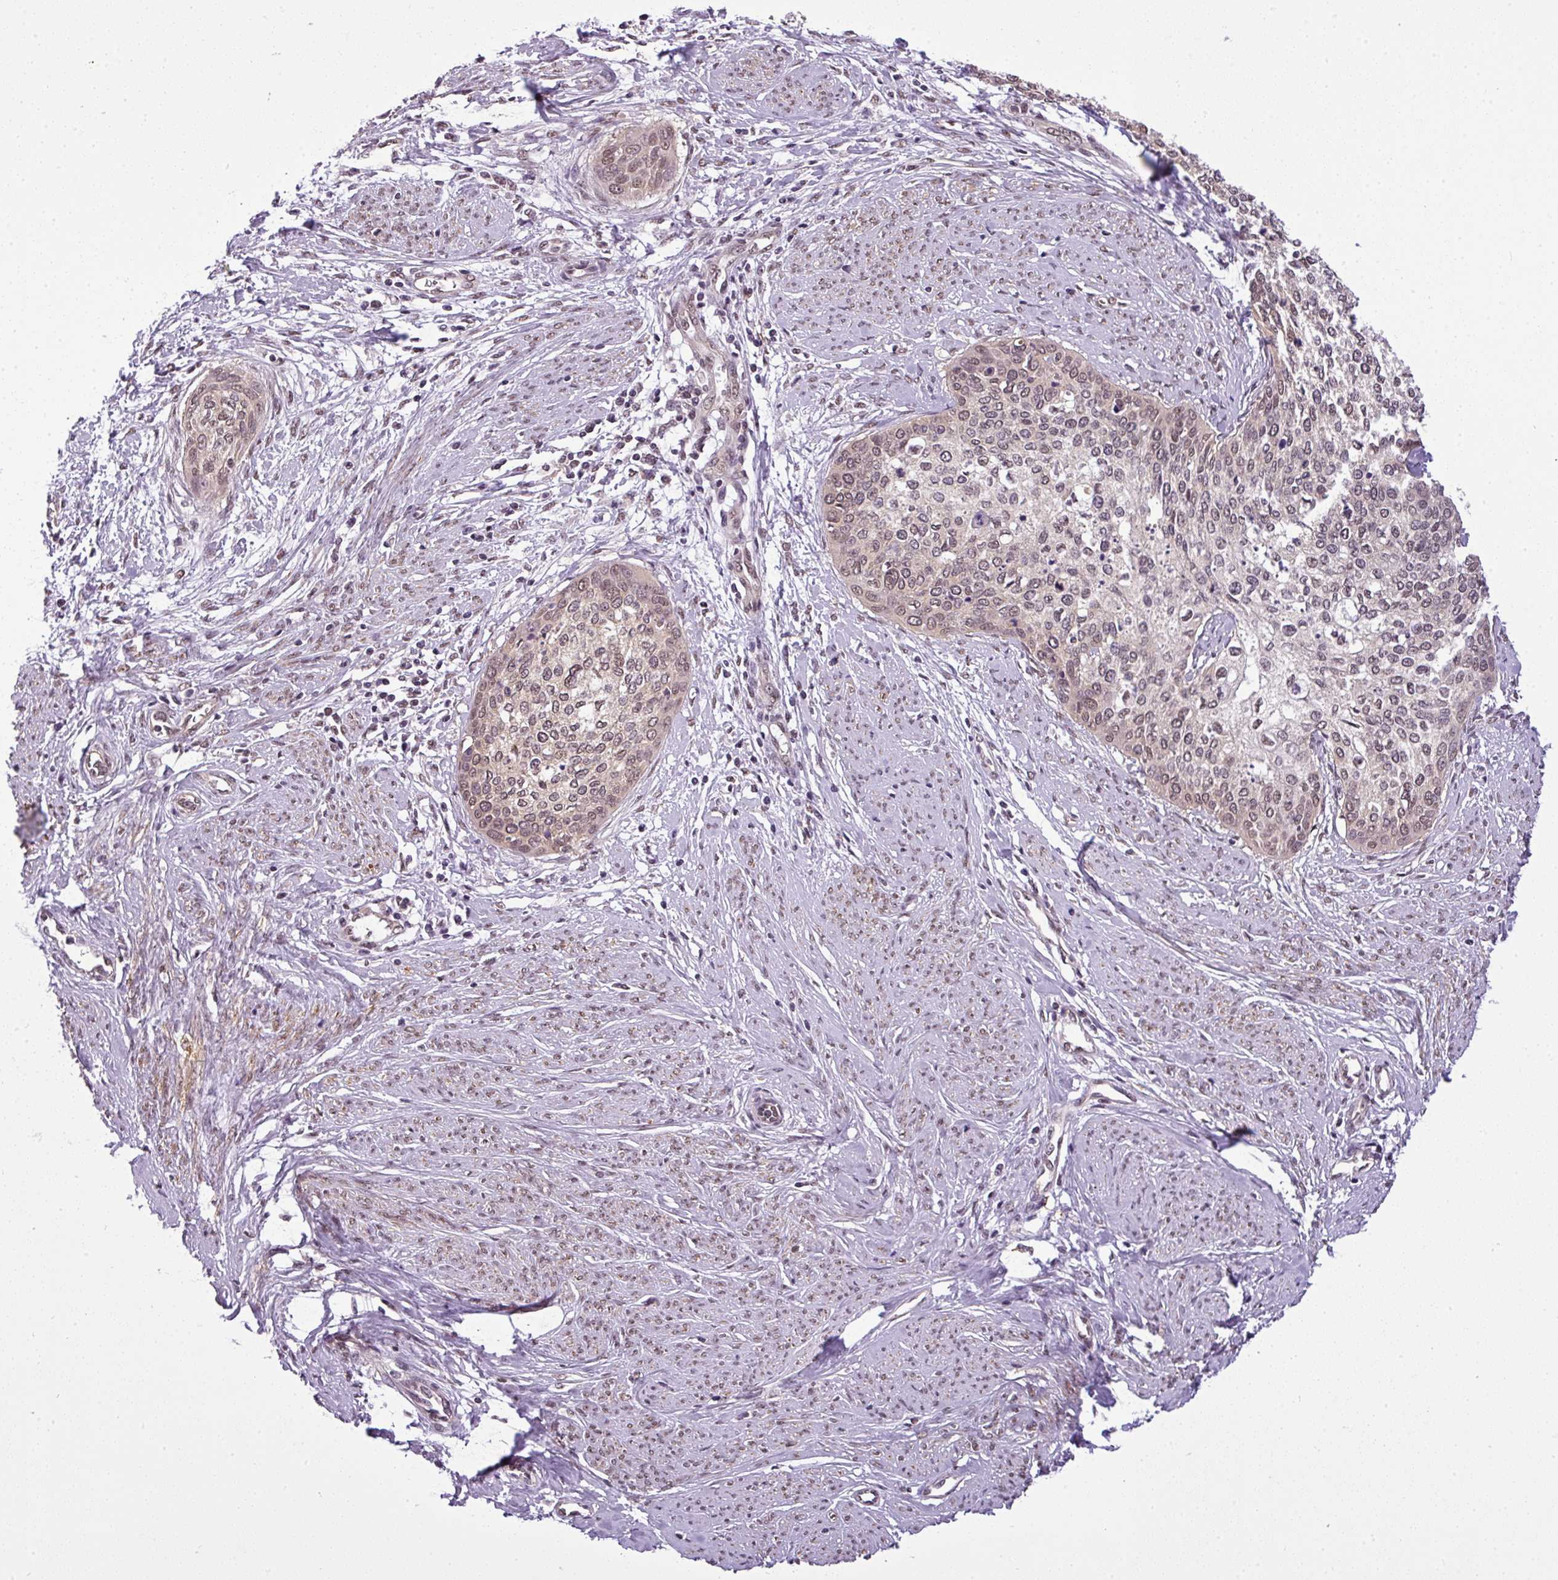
{"staining": {"intensity": "weak", "quantity": ">75%", "location": "nuclear"}, "tissue": "cervical cancer", "cell_type": "Tumor cells", "image_type": "cancer", "snomed": [{"axis": "morphology", "description": "Squamous cell carcinoma, NOS"}, {"axis": "topography", "description": "Cervix"}], "caption": "A photomicrograph showing weak nuclear positivity in about >75% of tumor cells in cervical cancer, as visualized by brown immunohistochemical staining.", "gene": "MFHAS1", "patient": {"sex": "female", "age": 37}}